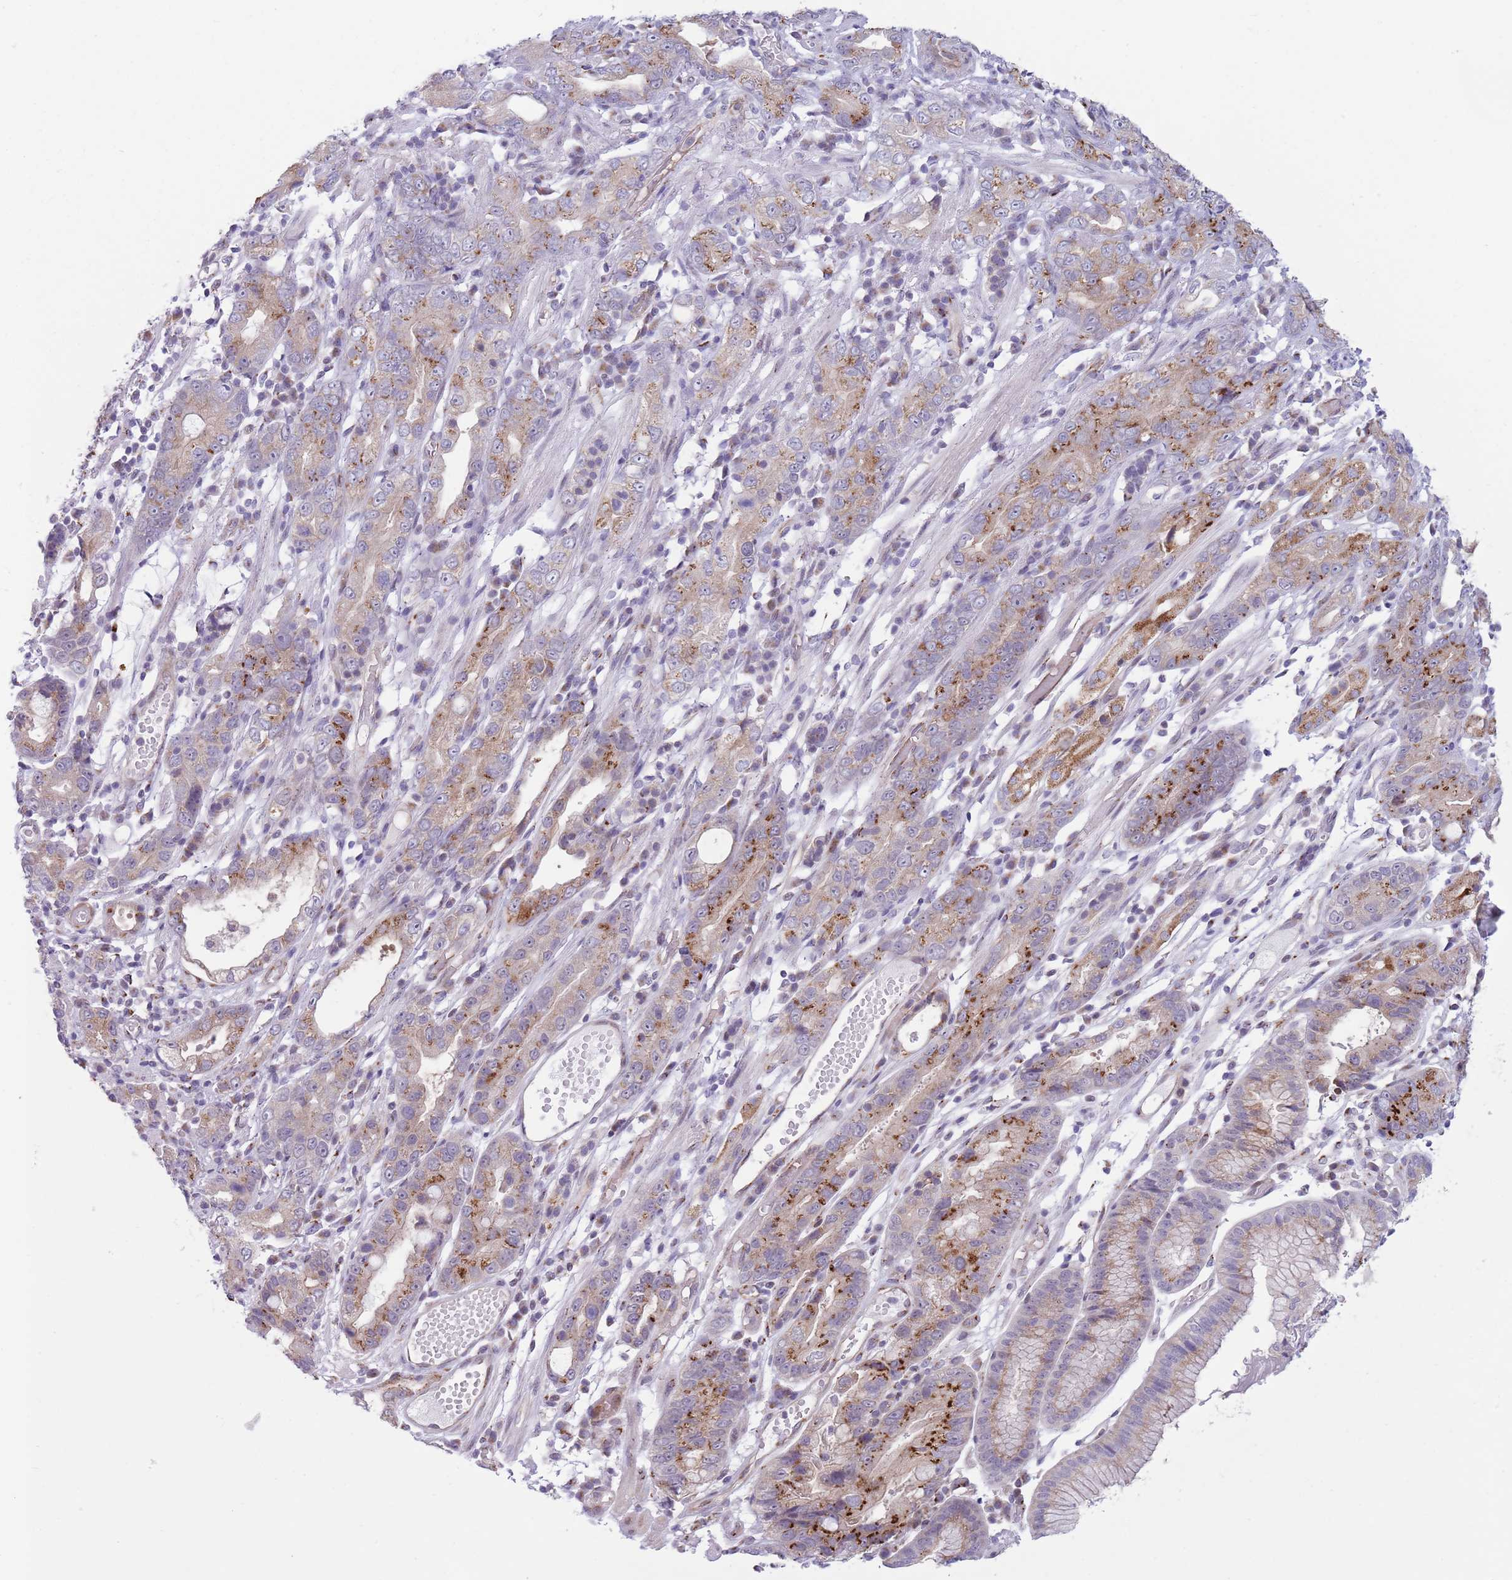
{"staining": {"intensity": "strong", "quantity": ">75%", "location": "cytoplasmic/membranous"}, "tissue": "stomach cancer", "cell_type": "Tumor cells", "image_type": "cancer", "snomed": [{"axis": "morphology", "description": "Adenocarcinoma, NOS"}, {"axis": "topography", "description": "Stomach"}], "caption": "A high amount of strong cytoplasmic/membranous positivity is appreciated in about >75% of tumor cells in stomach cancer tissue.", "gene": "C20orf96", "patient": {"sex": "male", "age": 55}}